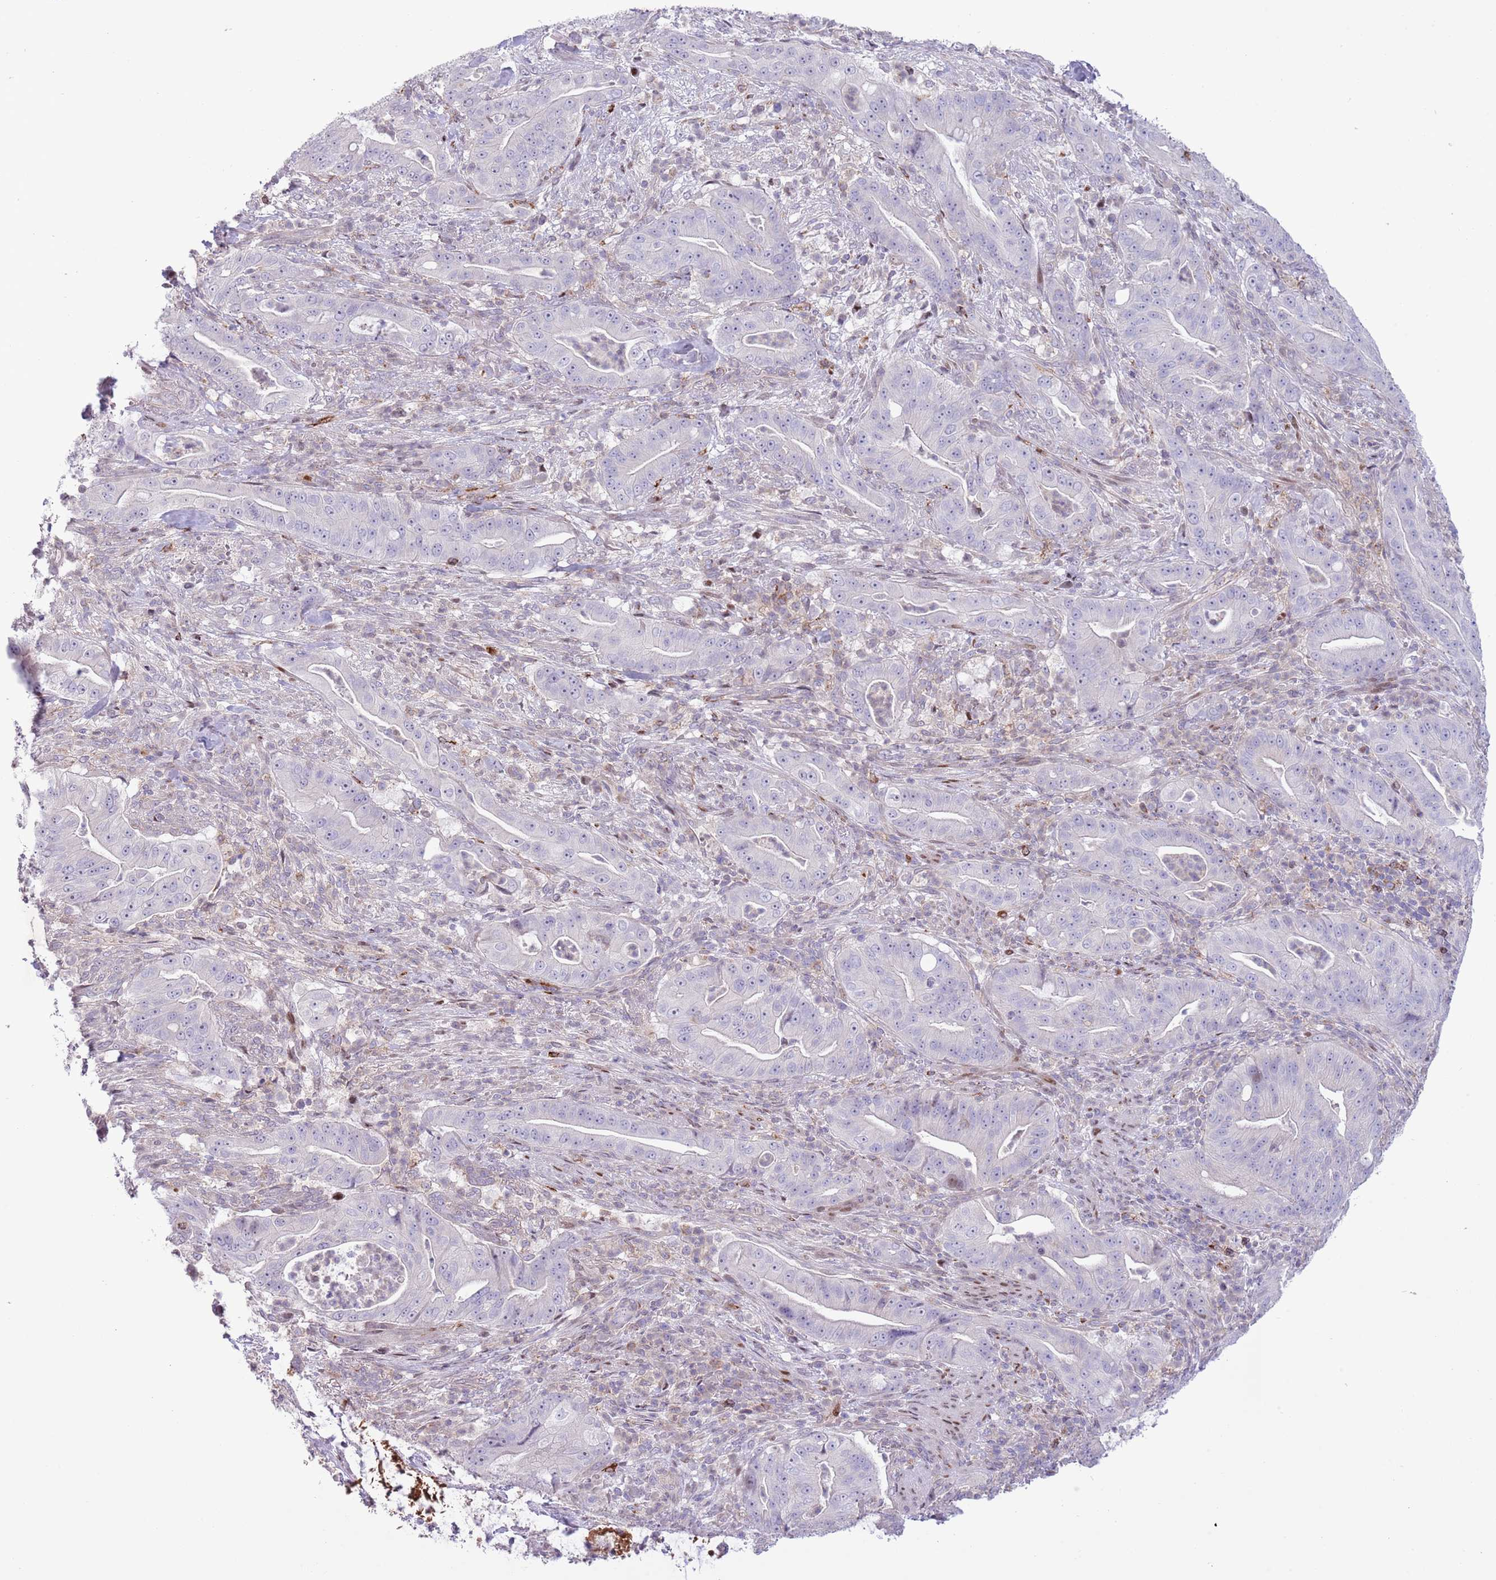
{"staining": {"intensity": "negative", "quantity": "none", "location": "none"}, "tissue": "pancreatic cancer", "cell_type": "Tumor cells", "image_type": "cancer", "snomed": [{"axis": "morphology", "description": "Adenocarcinoma, NOS"}, {"axis": "topography", "description": "Pancreas"}], "caption": "An immunohistochemistry image of pancreatic adenocarcinoma is shown. There is no staining in tumor cells of pancreatic adenocarcinoma.", "gene": "ANO8", "patient": {"sex": "male", "age": 71}}